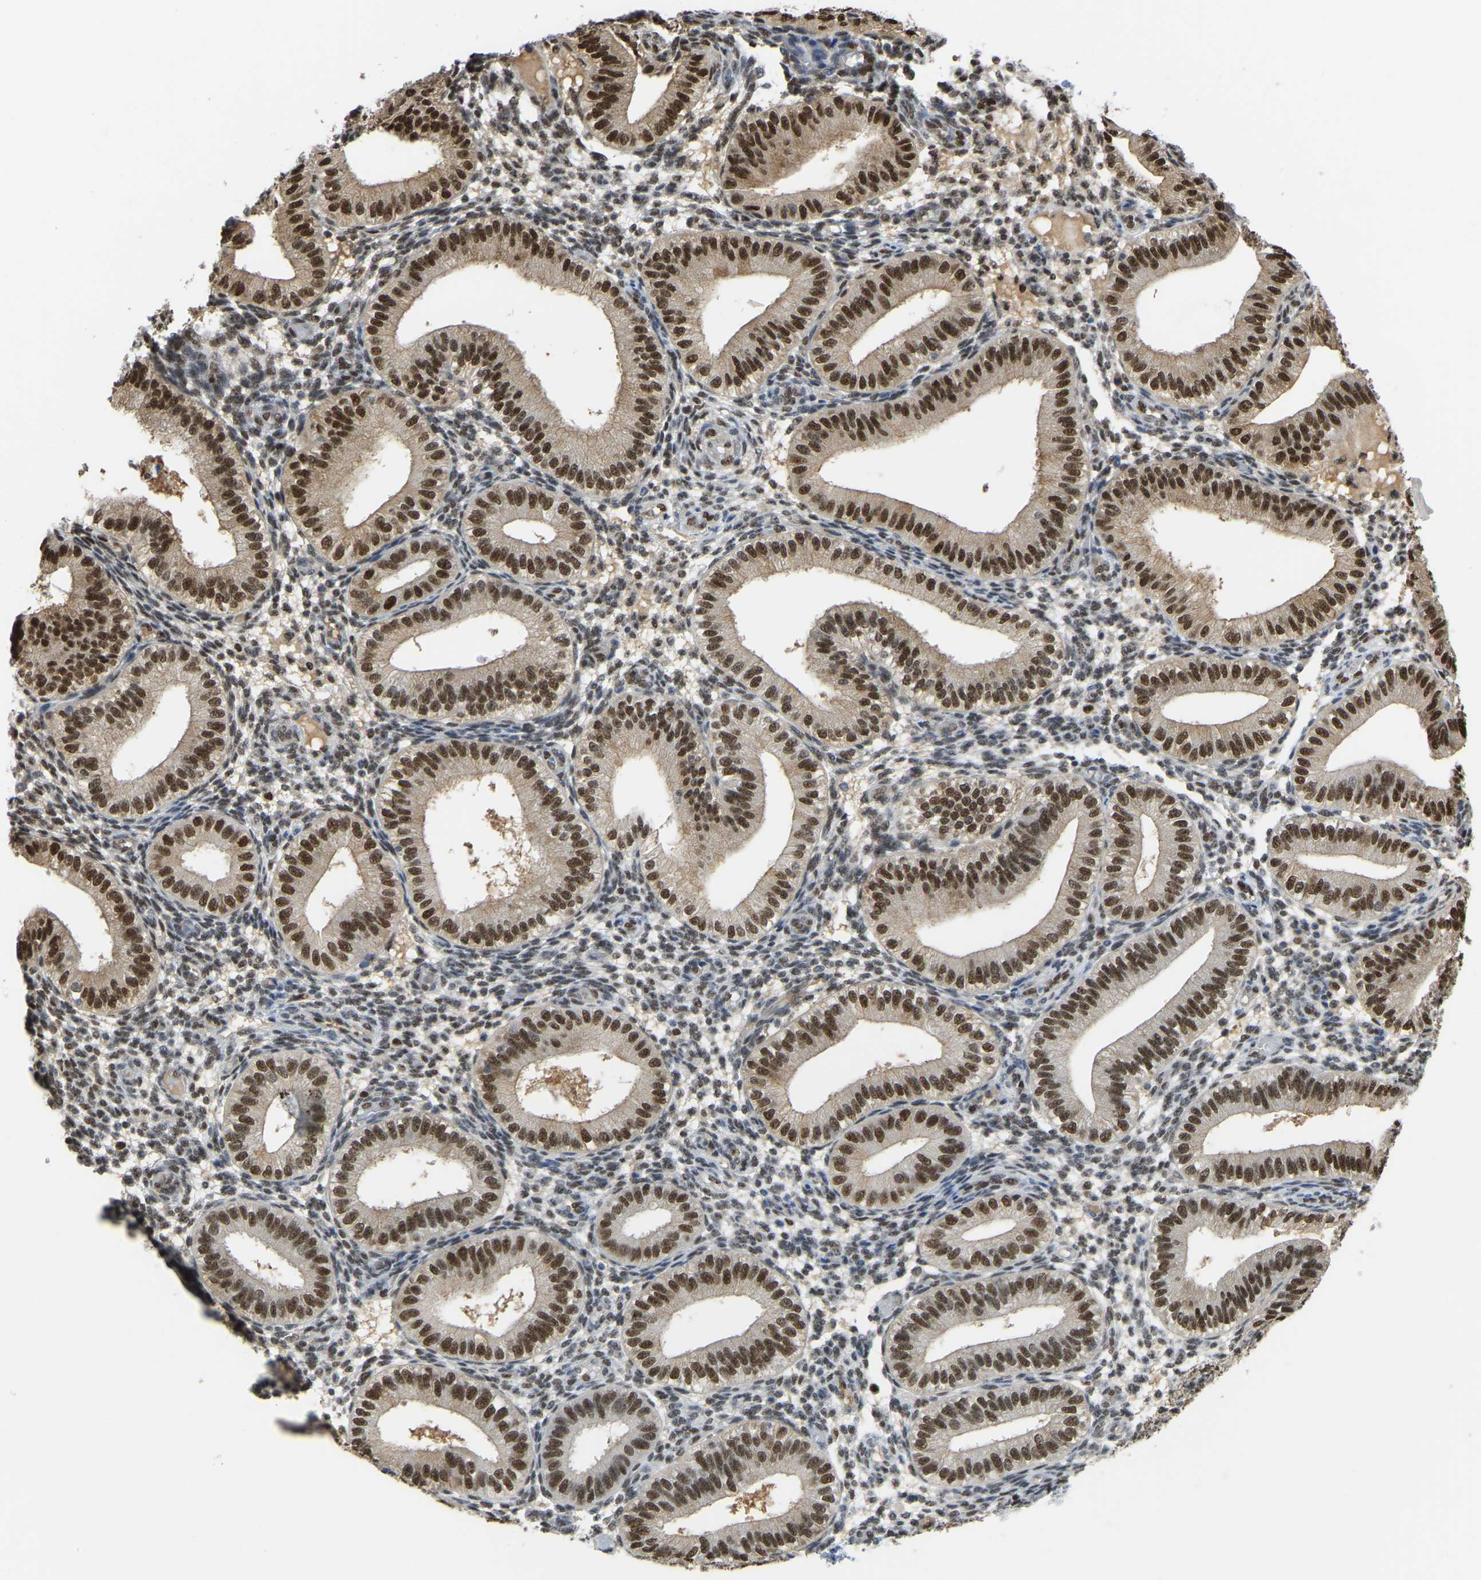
{"staining": {"intensity": "moderate", "quantity": "<25%", "location": "nuclear"}, "tissue": "endometrium", "cell_type": "Cells in endometrial stroma", "image_type": "normal", "snomed": [{"axis": "morphology", "description": "Normal tissue, NOS"}, {"axis": "topography", "description": "Endometrium"}], "caption": "Endometrium stained for a protein displays moderate nuclear positivity in cells in endometrial stroma. (Stains: DAB (3,3'-diaminobenzidine) in brown, nuclei in blue, Microscopy: brightfield microscopy at high magnification).", "gene": "KLRG2", "patient": {"sex": "female", "age": 39}}